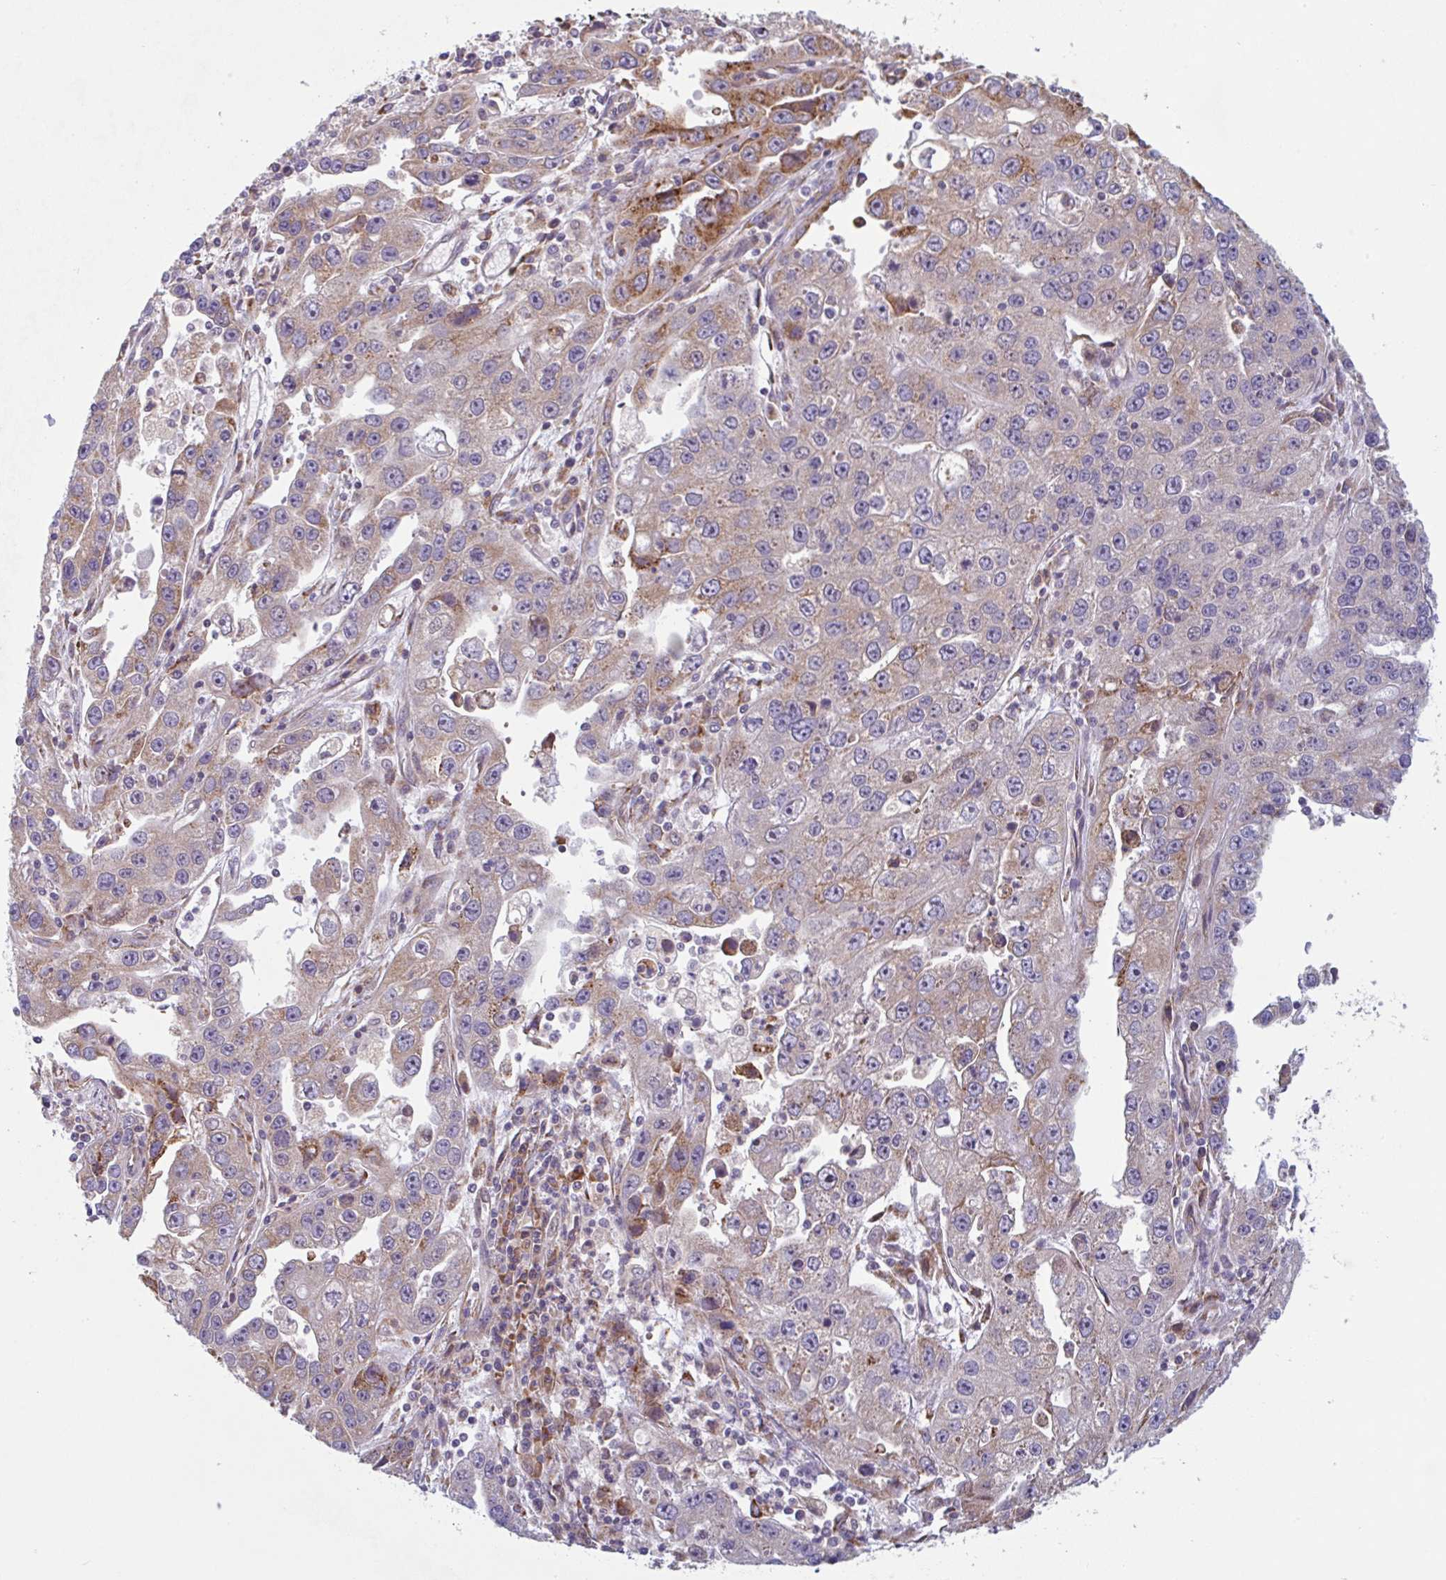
{"staining": {"intensity": "moderate", "quantity": "25%-75%", "location": "cytoplasmic/membranous"}, "tissue": "endometrial cancer", "cell_type": "Tumor cells", "image_type": "cancer", "snomed": [{"axis": "morphology", "description": "Adenocarcinoma, NOS"}, {"axis": "topography", "description": "Uterus"}], "caption": "Immunohistochemistry (IHC) image of human endometrial cancer stained for a protein (brown), which exhibits medium levels of moderate cytoplasmic/membranous staining in about 25%-75% of tumor cells.", "gene": "RIT1", "patient": {"sex": "female", "age": 62}}